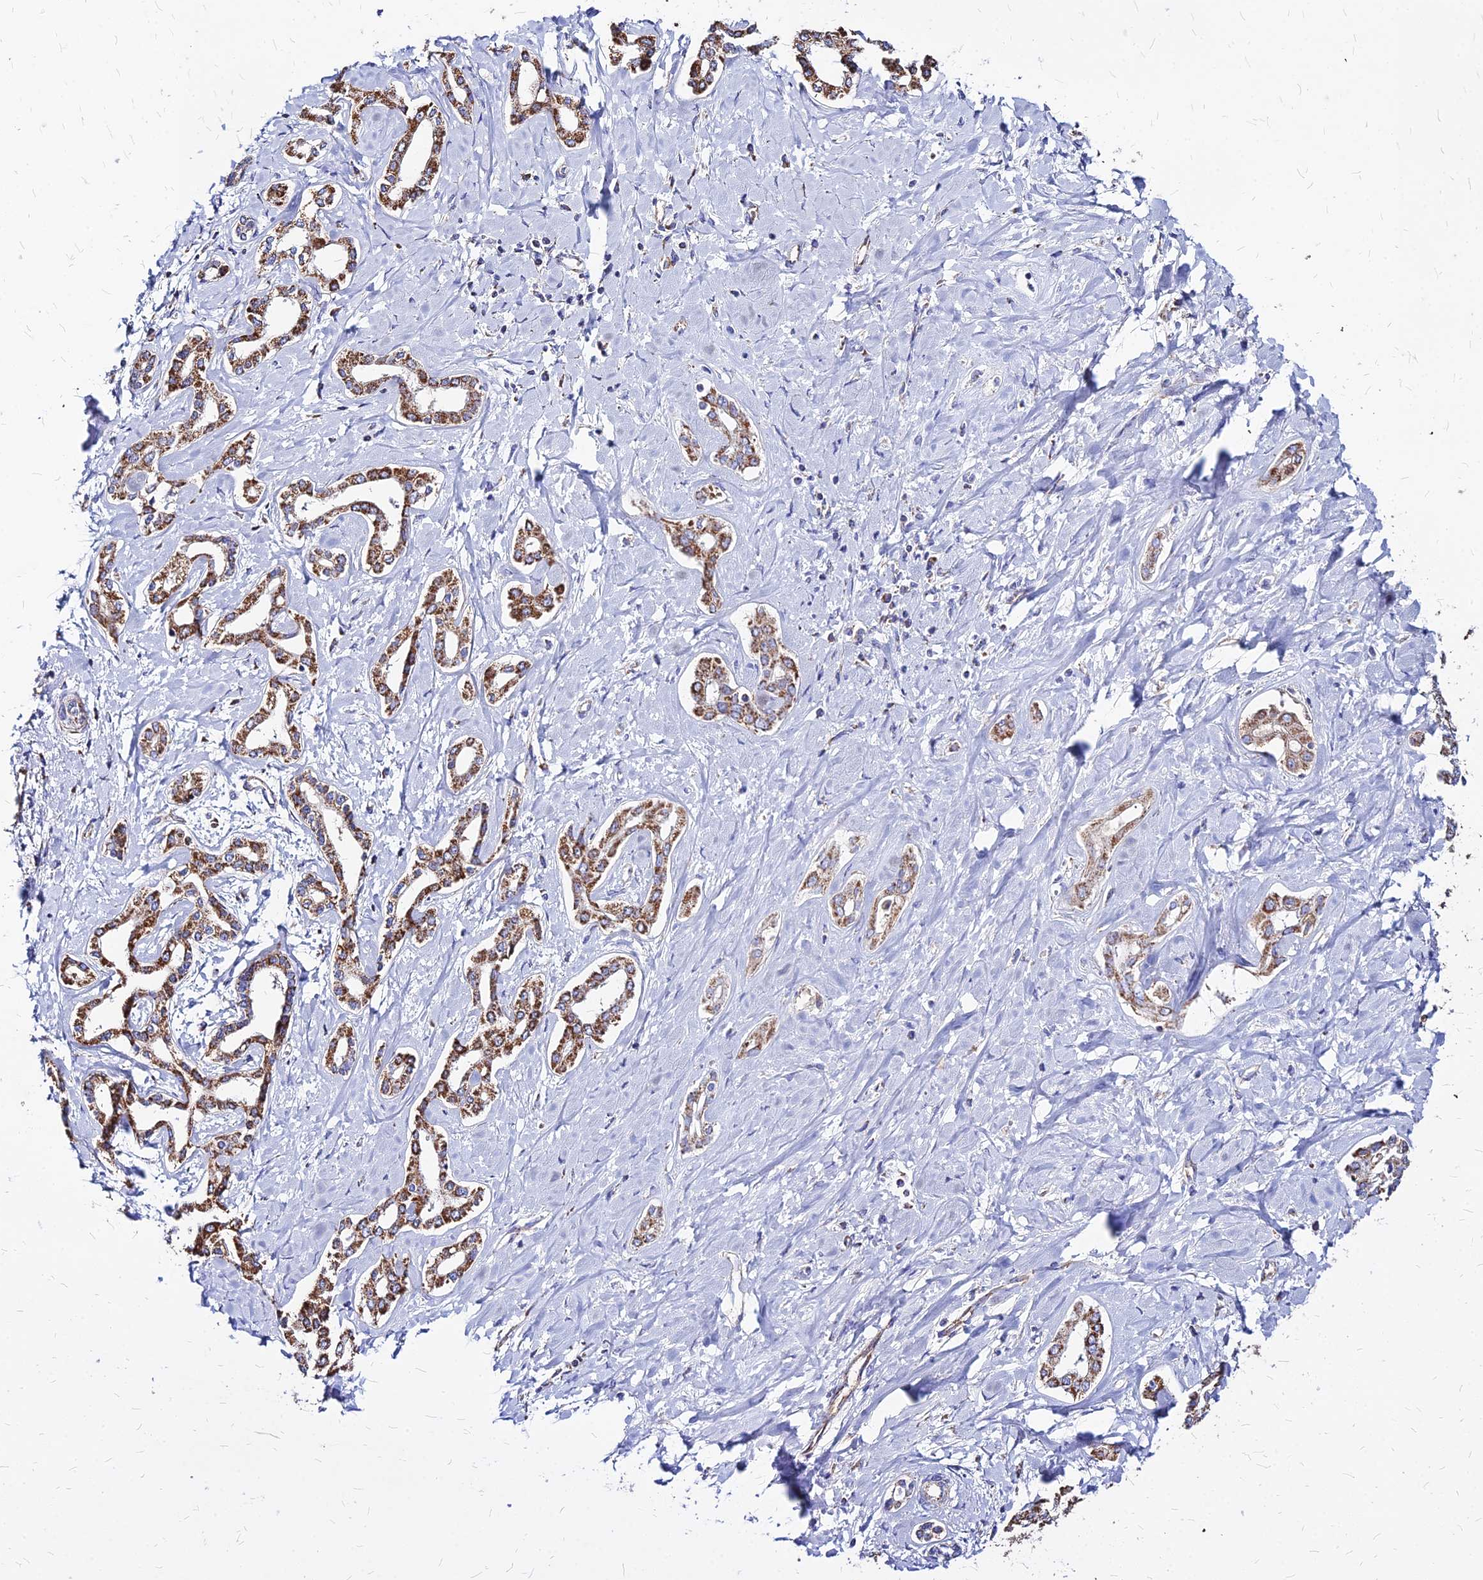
{"staining": {"intensity": "moderate", "quantity": ">75%", "location": "cytoplasmic/membranous"}, "tissue": "liver cancer", "cell_type": "Tumor cells", "image_type": "cancer", "snomed": [{"axis": "morphology", "description": "Cholangiocarcinoma"}, {"axis": "topography", "description": "Liver"}], "caption": "A medium amount of moderate cytoplasmic/membranous staining is seen in about >75% of tumor cells in liver cancer (cholangiocarcinoma) tissue.", "gene": "DLD", "patient": {"sex": "female", "age": 77}}